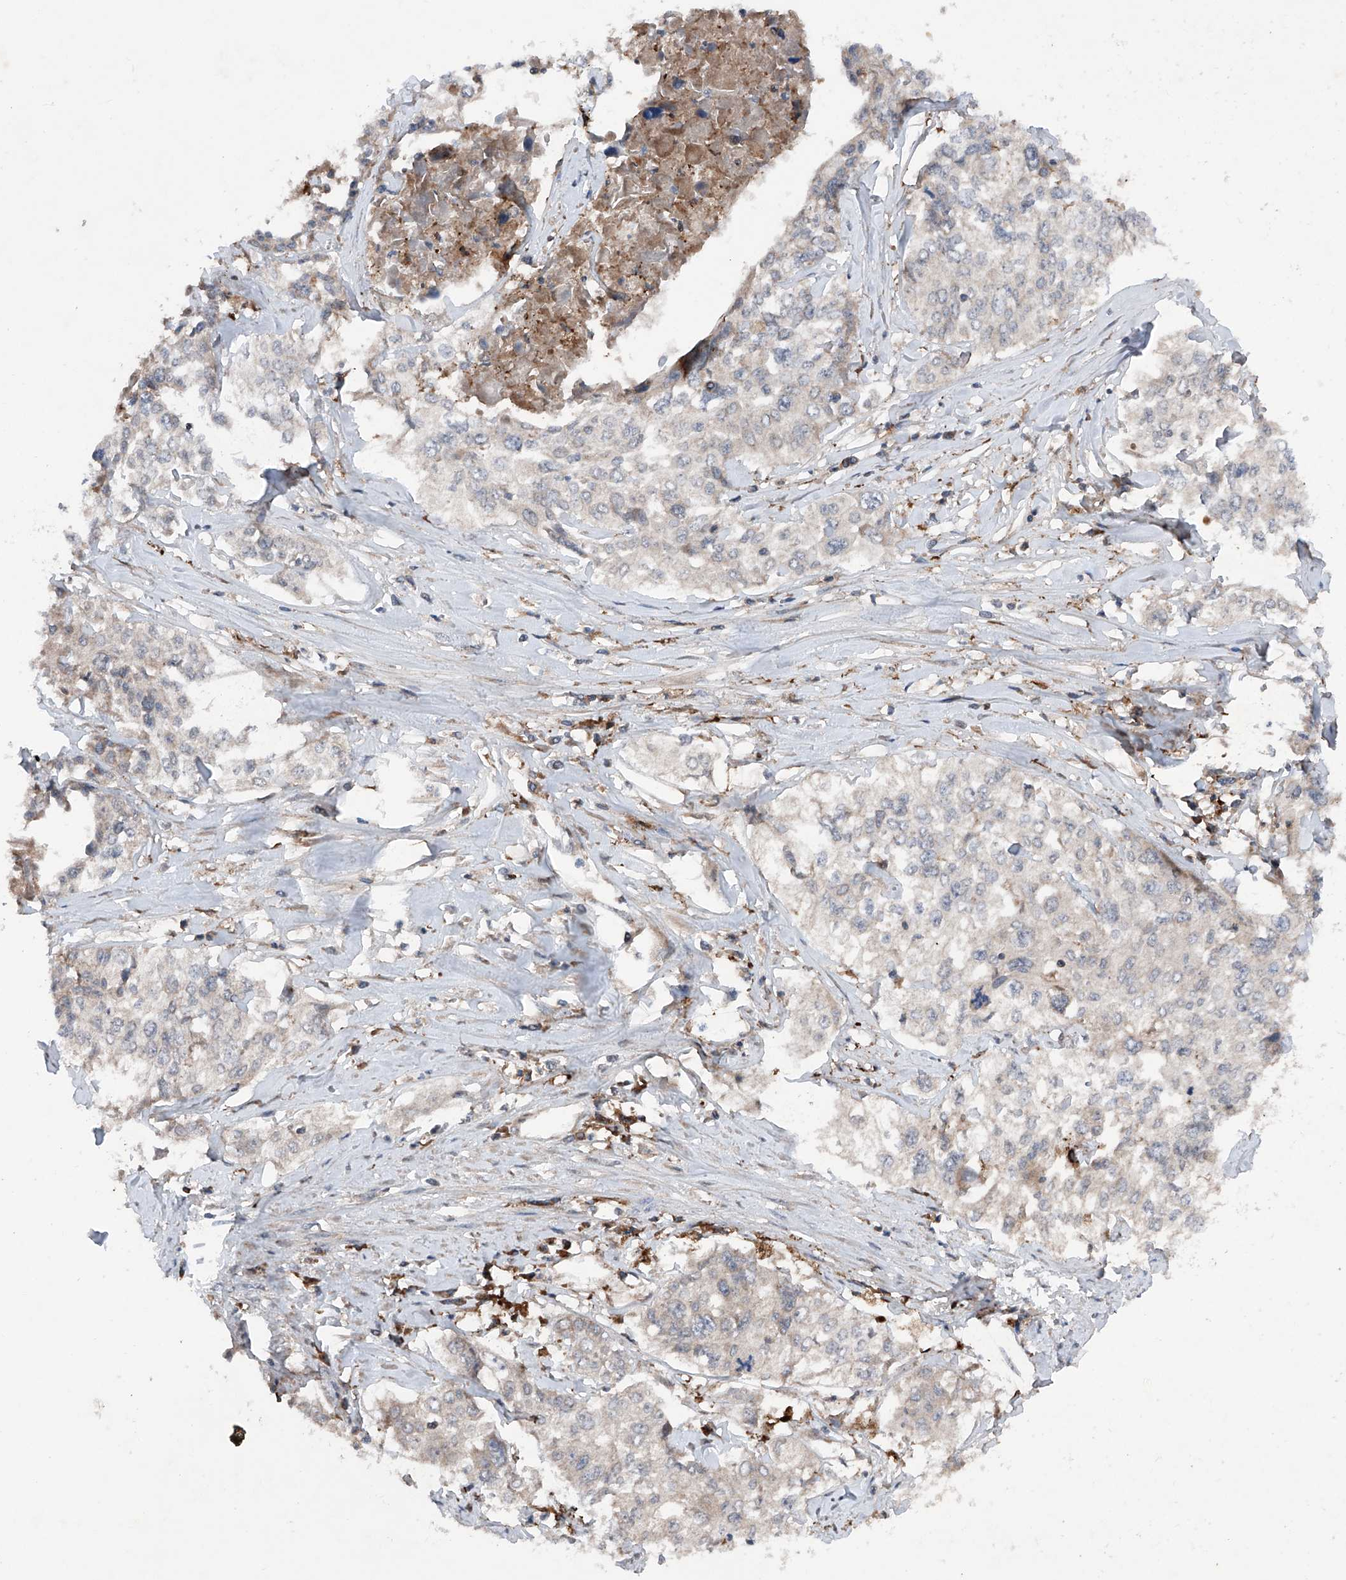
{"staining": {"intensity": "weak", "quantity": "25%-75%", "location": "cytoplasmic/membranous"}, "tissue": "cervical cancer", "cell_type": "Tumor cells", "image_type": "cancer", "snomed": [{"axis": "morphology", "description": "Squamous cell carcinoma, NOS"}, {"axis": "topography", "description": "Cervix"}], "caption": "Protein staining shows weak cytoplasmic/membranous staining in about 25%-75% of tumor cells in cervical cancer (squamous cell carcinoma).", "gene": "DAD1", "patient": {"sex": "female", "age": 31}}